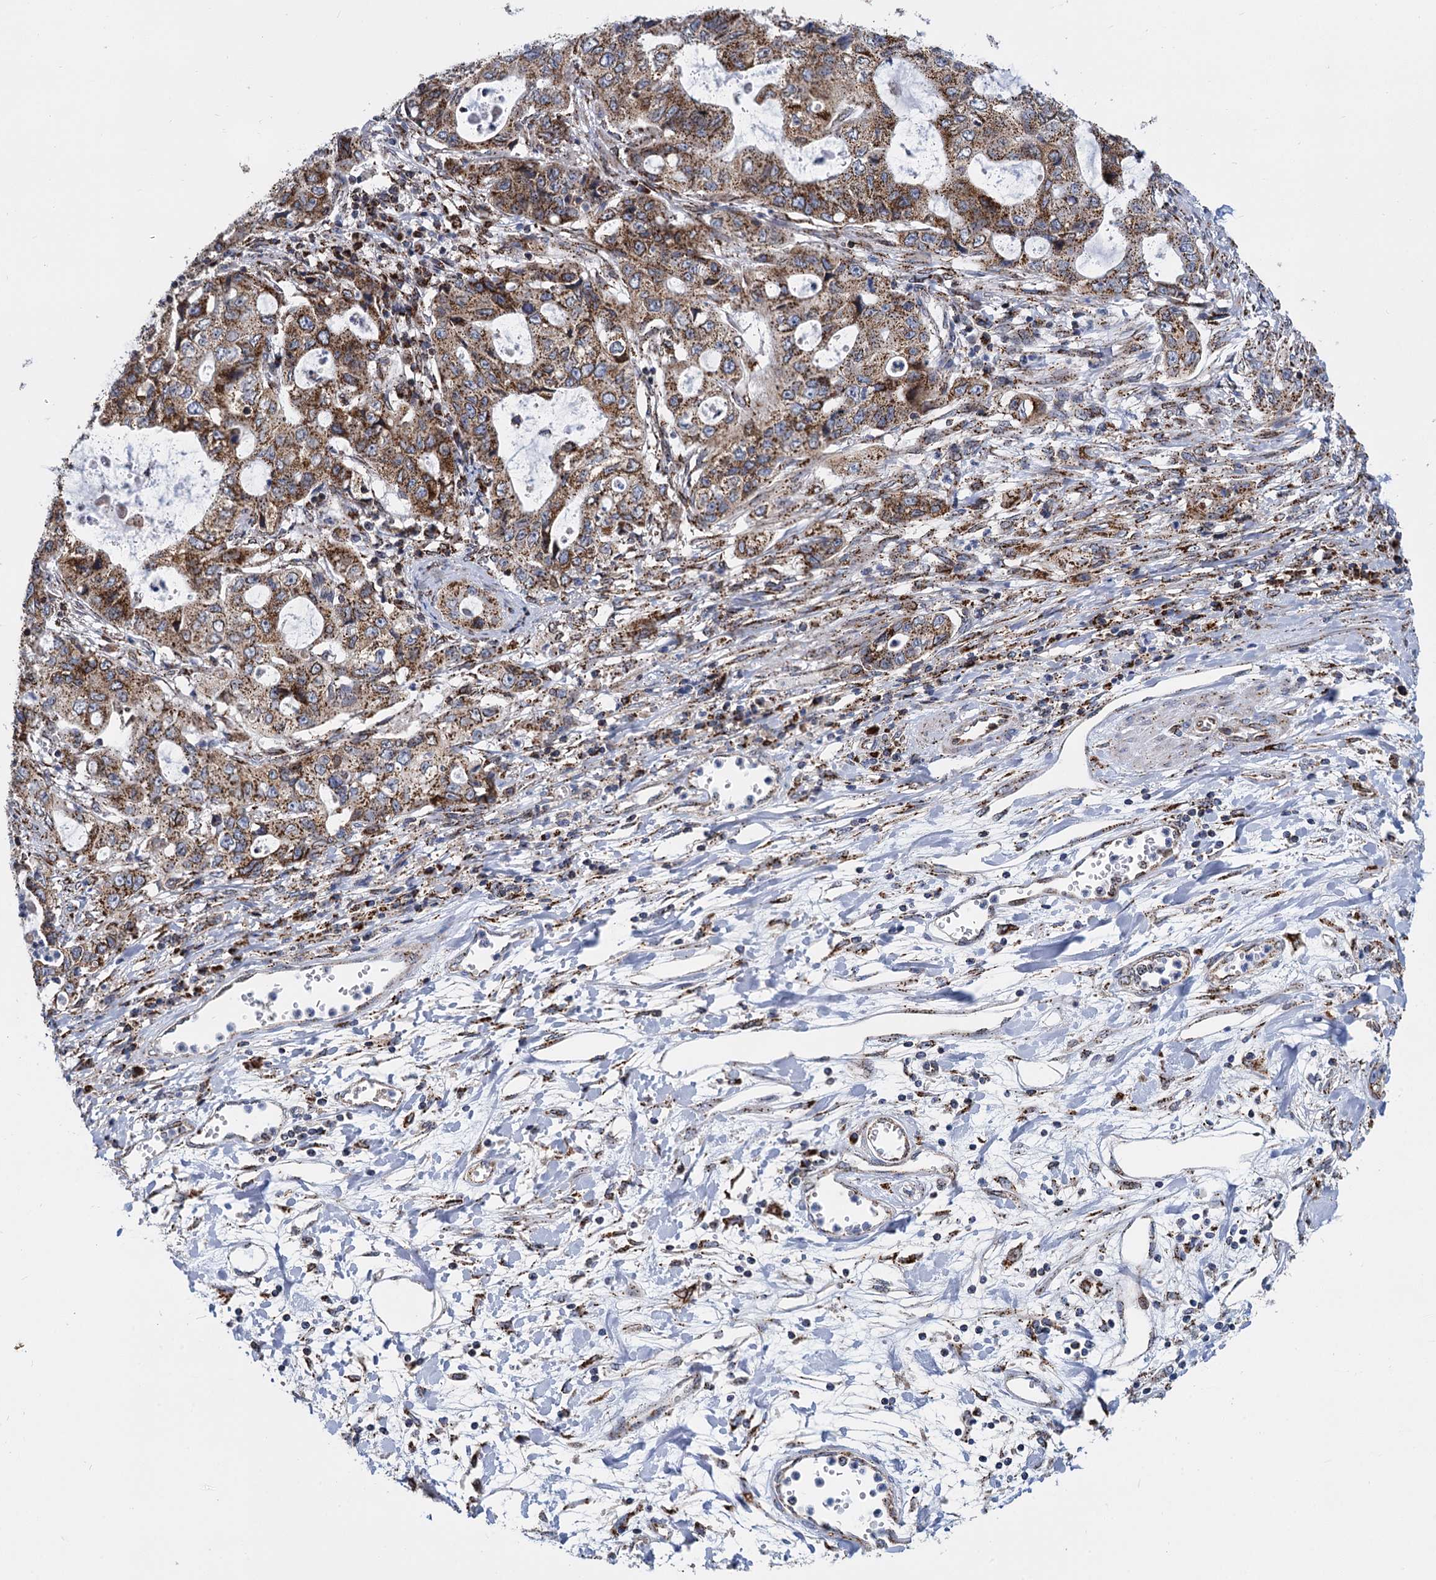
{"staining": {"intensity": "strong", "quantity": ">75%", "location": "cytoplasmic/membranous"}, "tissue": "stomach cancer", "cell_type": "Tumor cells", "image_type": "cancer", "snomed": [{"axis": "morphology", "description": "Adenocarcinoma, NOS"}, {"axis": "topography", "description": "Stomach, upper"}], "caption": "A photomicrograph showing strong cytoplasmic/membranous positivity in approximately >75% of tumor cells in adenocarcinoma (stomach), as visualized by brown immunohistochemical staining.", "gene": "SUPT20H", "patient": {"sex": "female", "age": 52}}